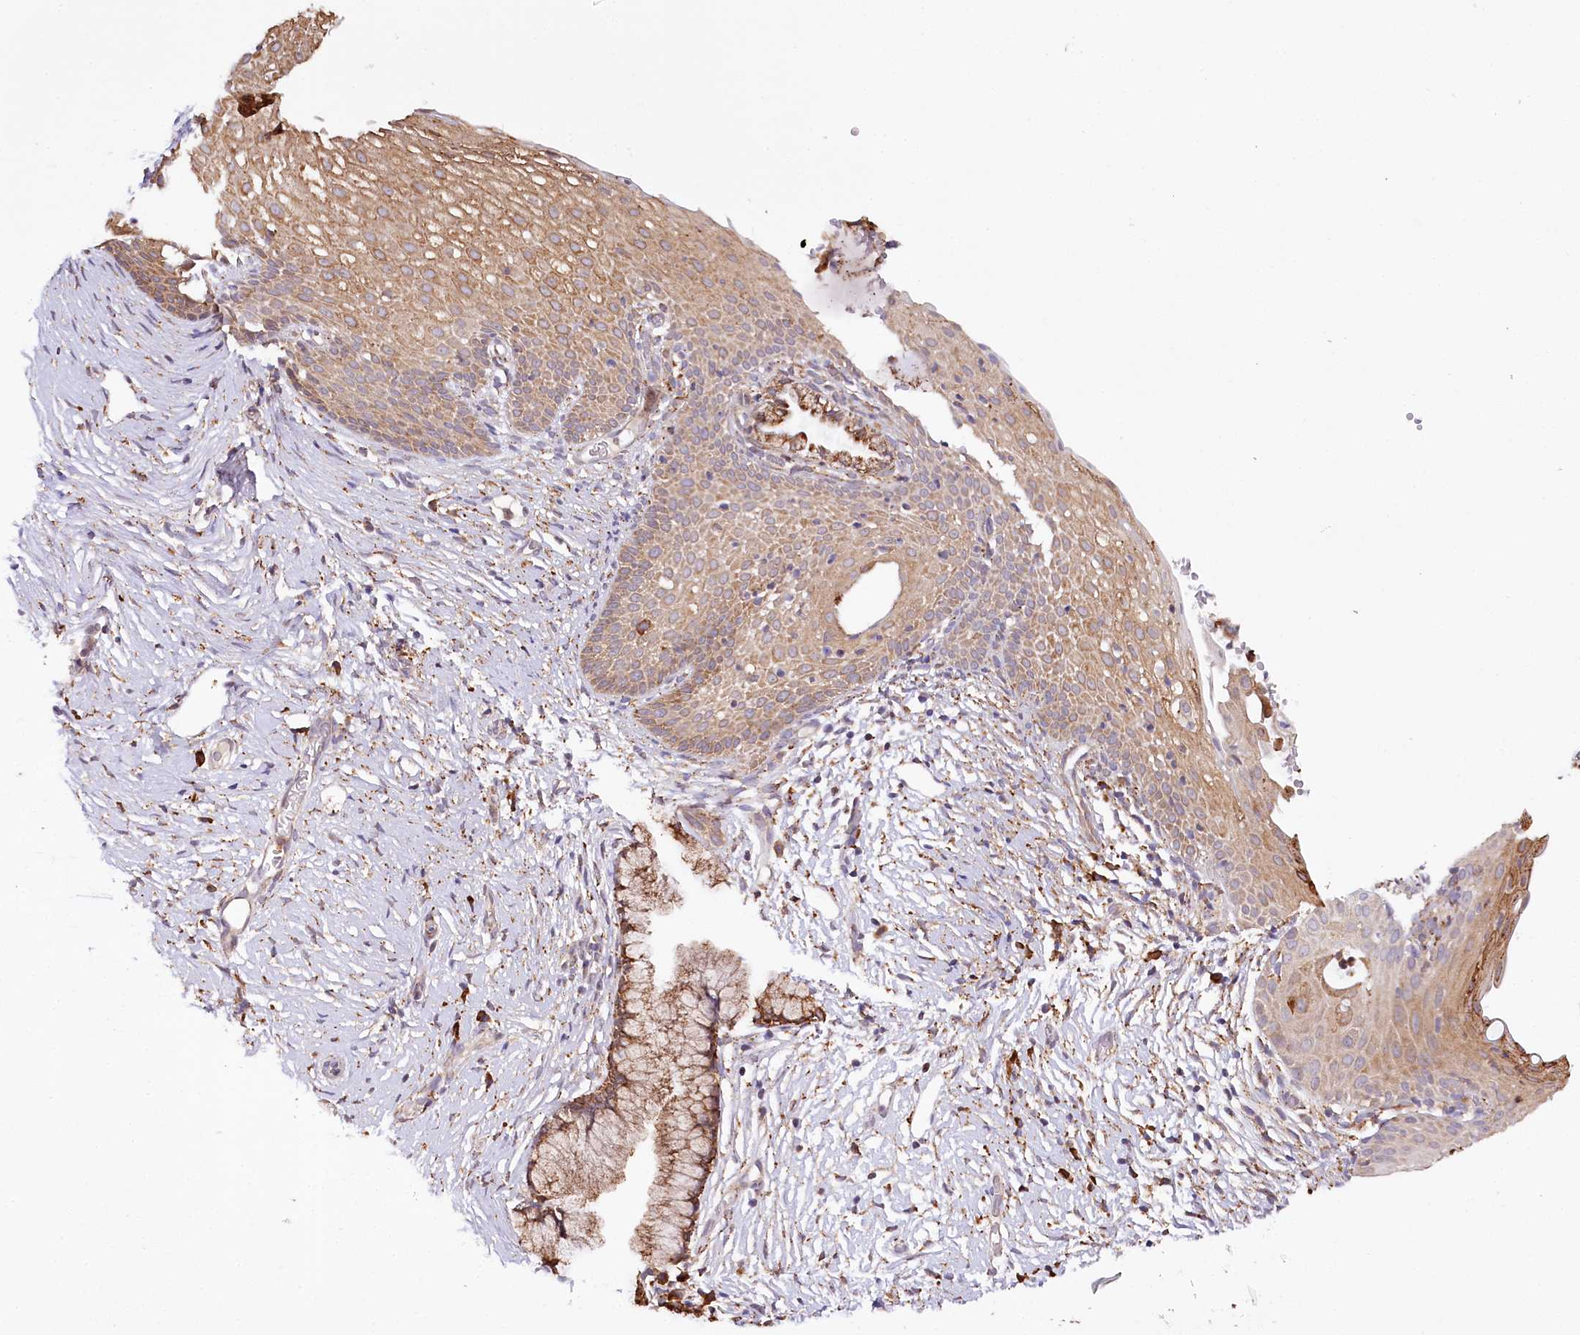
{"staining": {"intensity": "moderate", "quantity": ">75%", "location": "cytoplasmic/membranous"}, "tissue": "cervix", "cell_type": "Glandular cells", "image_type": "normal", "snomed": [{"axis": "morphology", "description": "Normal tissue, NOS"}, {"axis": "topography", "description": "Cervix"}], "caption": "Moderate cytoplasmic/membranous staining for a protein is present in about >75% of glandular cells of unremarkable cervix using immunohistochemistry (IHC).", "gene": "VEGFA", "patient": {"sex": "female", "age": 33}}